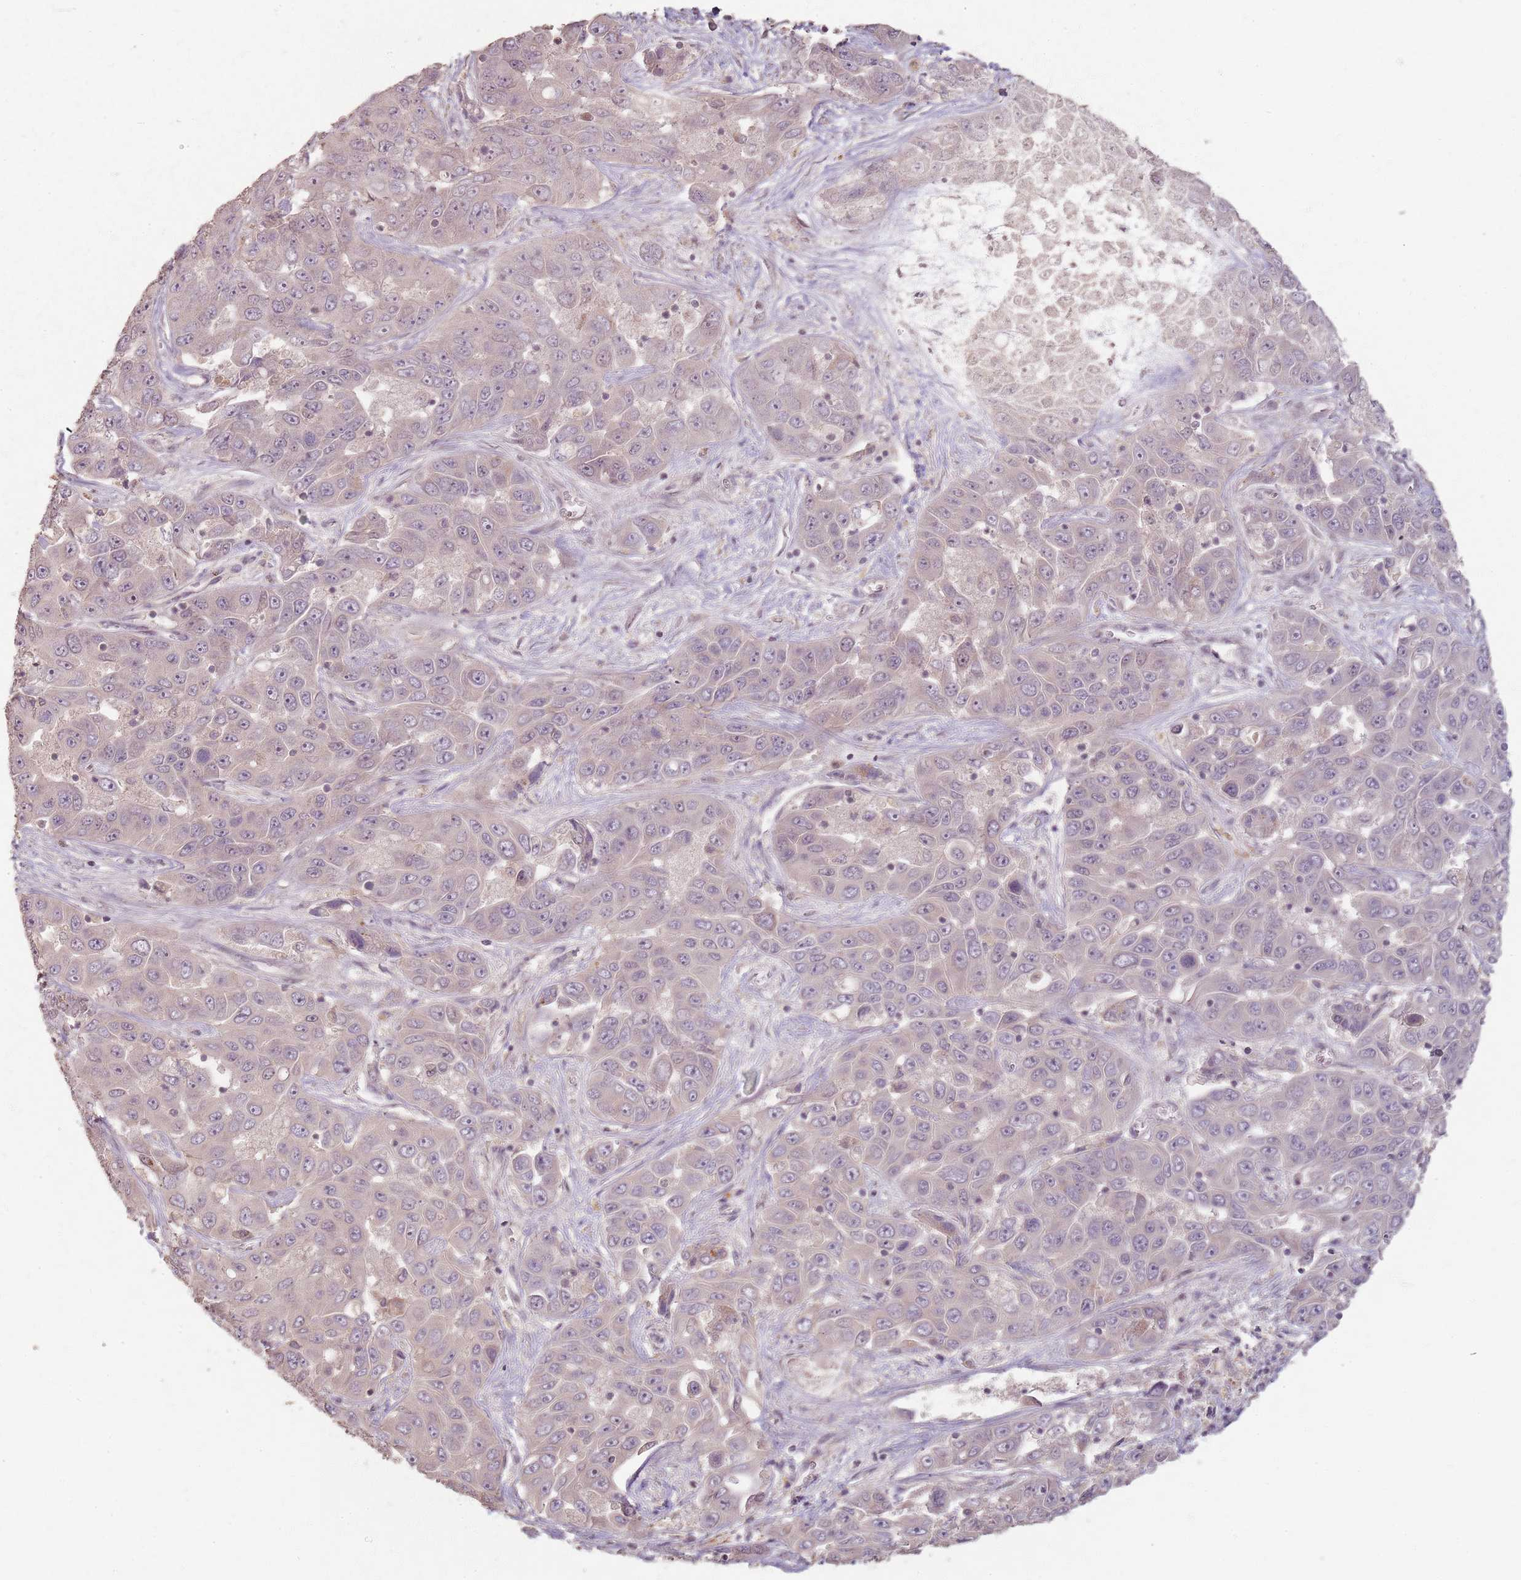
{"staining": {"intensity": "weak", "quantity": "<25%", "location": "cytoplasmic/membranous"}, "tissue": "liver cancer", "cell_type": "Tumor cells", "image_type": "cancer", "snomed": [{"axis": "morphology", "description": "Cholangiocarcinoma"}, {"axis": "topography", "description": "Liver"}], "caption": "Liver cholangiocarcinoma was stained to show a protein in brown. There is no significant positivity in tumor cells. (DAB IHC with hematoxylin counter stain).", "gene": "CCDC168", "patient": {"sex": "female", "age": 52}}